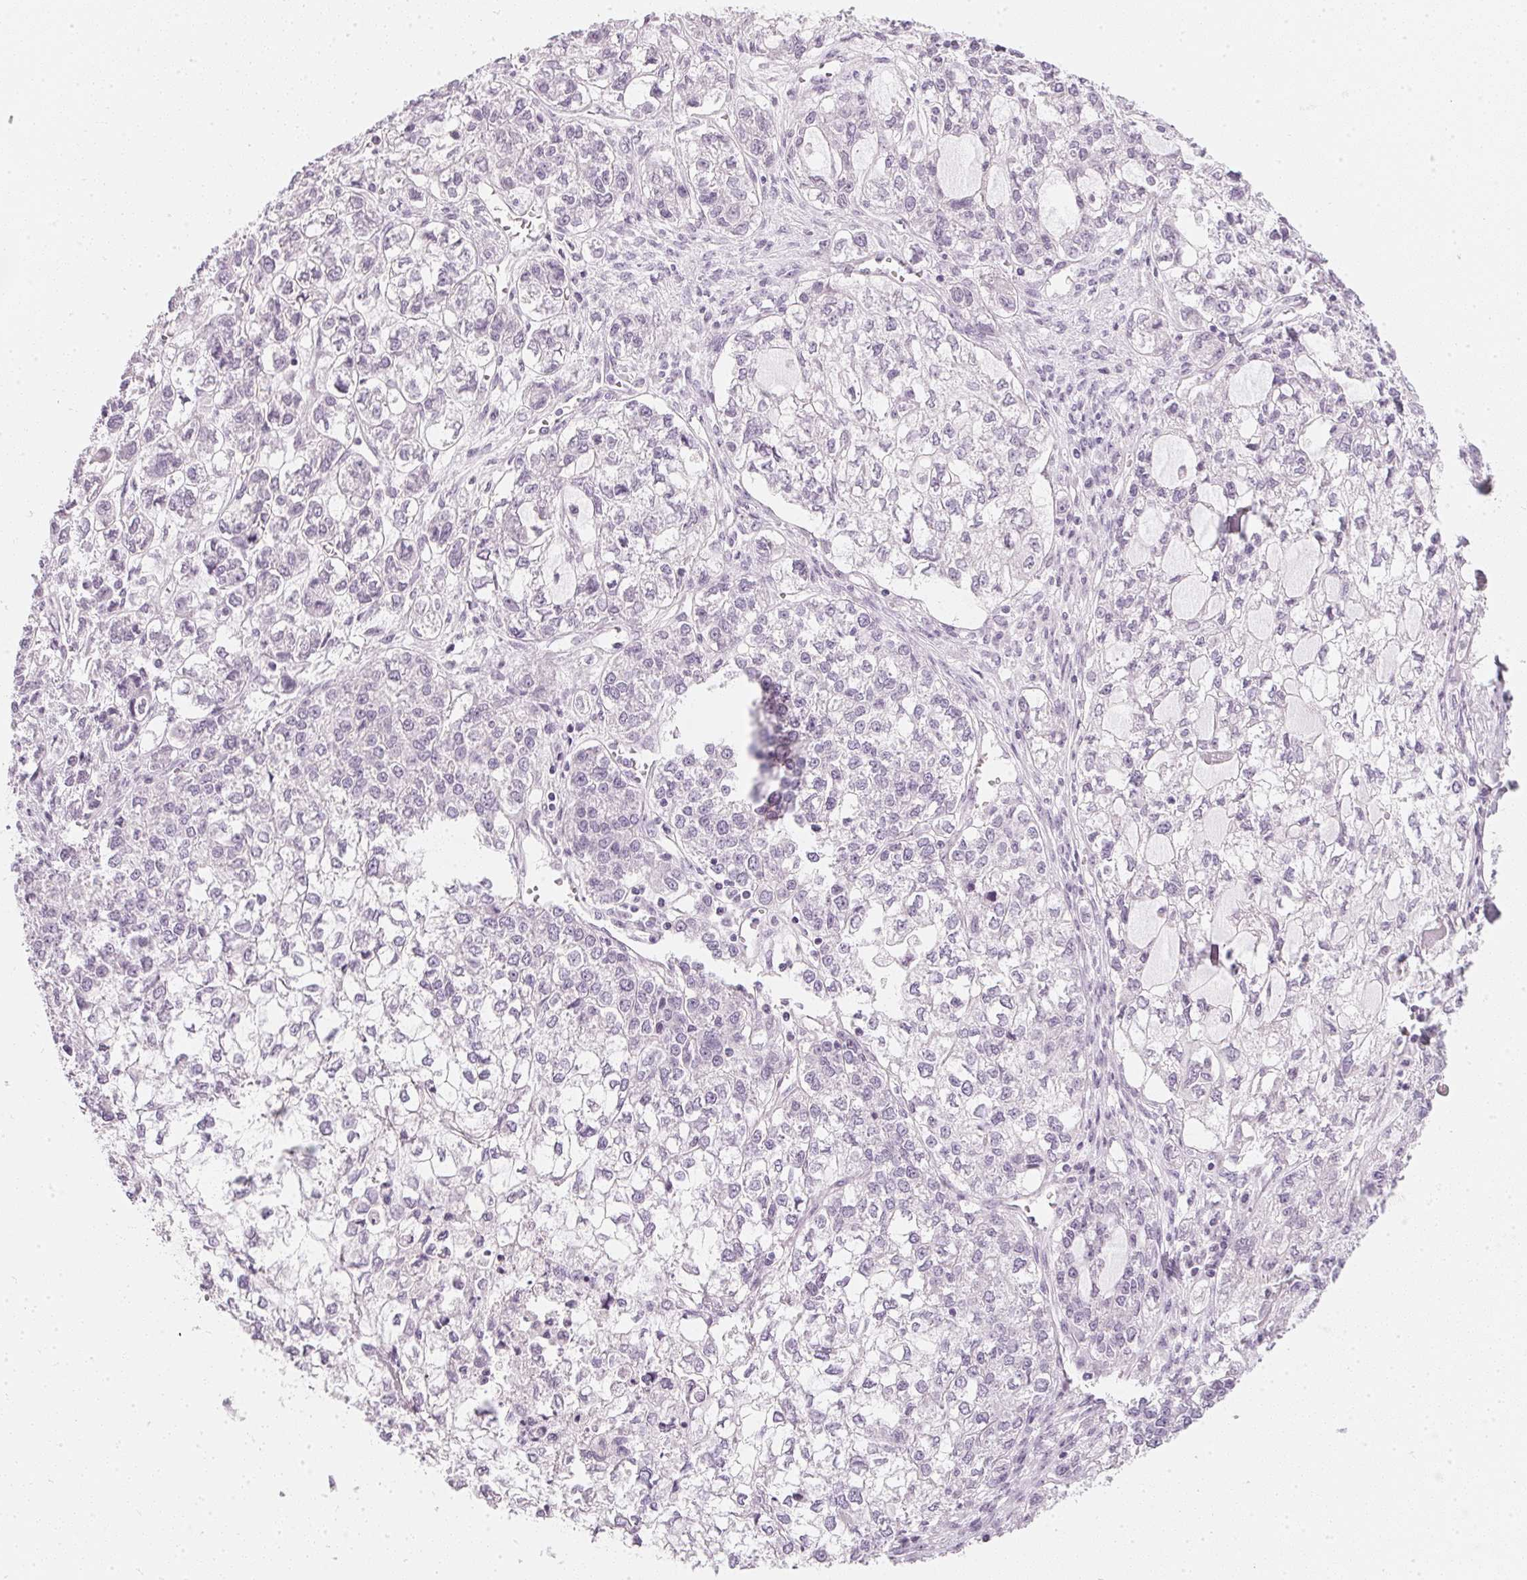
{"staining": {"intensity": "negative", "quantity": "none", "location": "none"}, "tissue": "ovarian cancer", "cell_type": "Tumor cells", "image_type": "cancer", "snomed": [{"axis": "morphology", "description": "Carcinoma, endometroid"}, {"axis": "topography", "description": "Ovary"}], "caption": "Tumor cells are negative for brown protein staining in ovarian endometroid carcinoma.", "gene": "CHST4", "patient": {"sex": "female", "age": 64}}